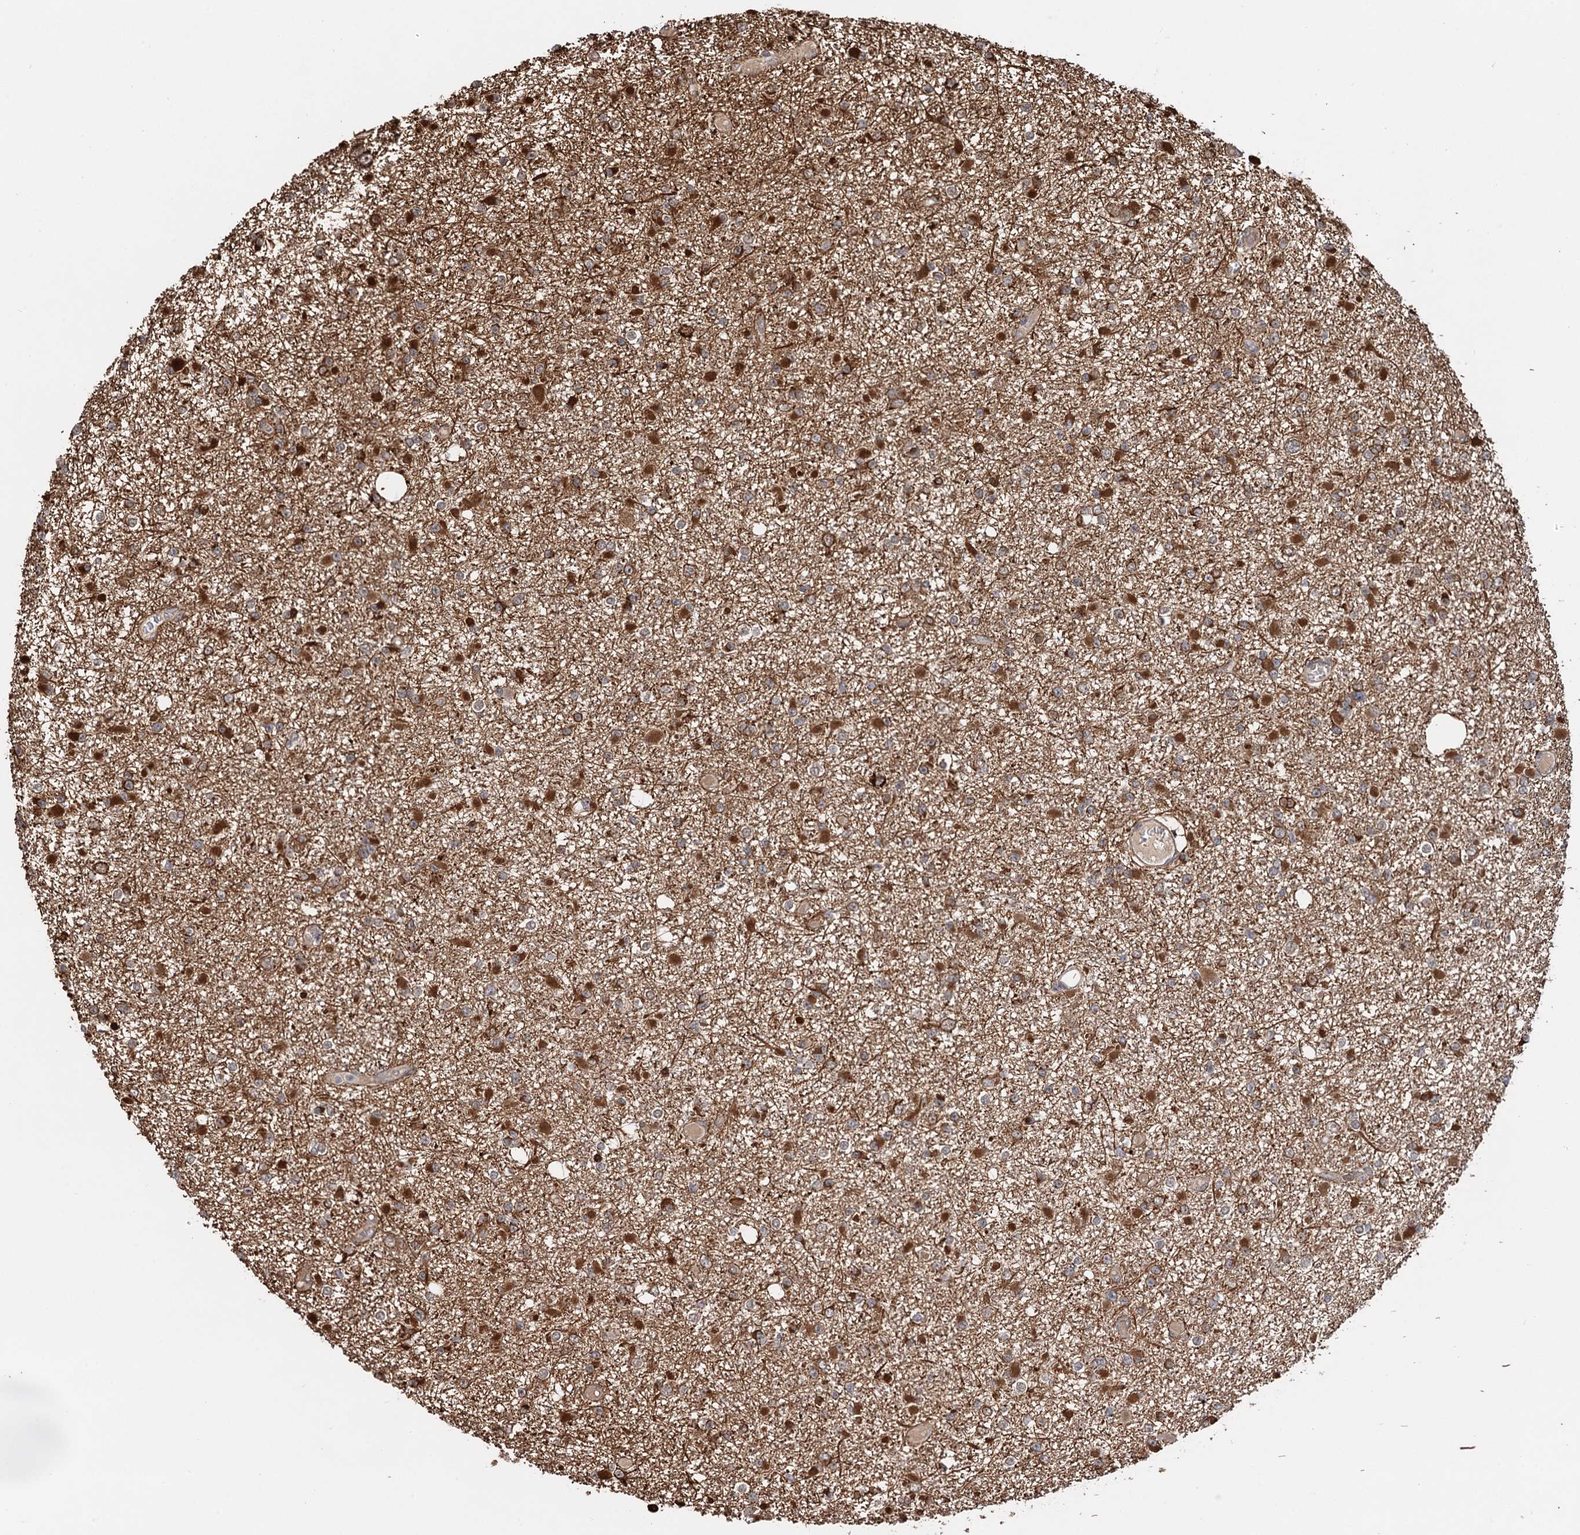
{"staining": {"intensity": "moderate", "quantity": ">75%", "location": "cytoplasmic/membranous,nuclear"}, "tissue": "glioma", "cell_type": "Tumor cells", "image_type": "cancer", "snomed": [{"axis": "morphology", "description": "Glioma, malignant, Low grade"}, {"axis": "topography", "description": "Brain"}], "caption": "Malignant glioma (low-grade) stained for a protein (brown) exhibits moderate cytoplasmic/membranous and nuclear positive positivity in about >75% of tumor cells.", "gene": "SNRNP25", "patient": {"sex": "female", "age": 22}}